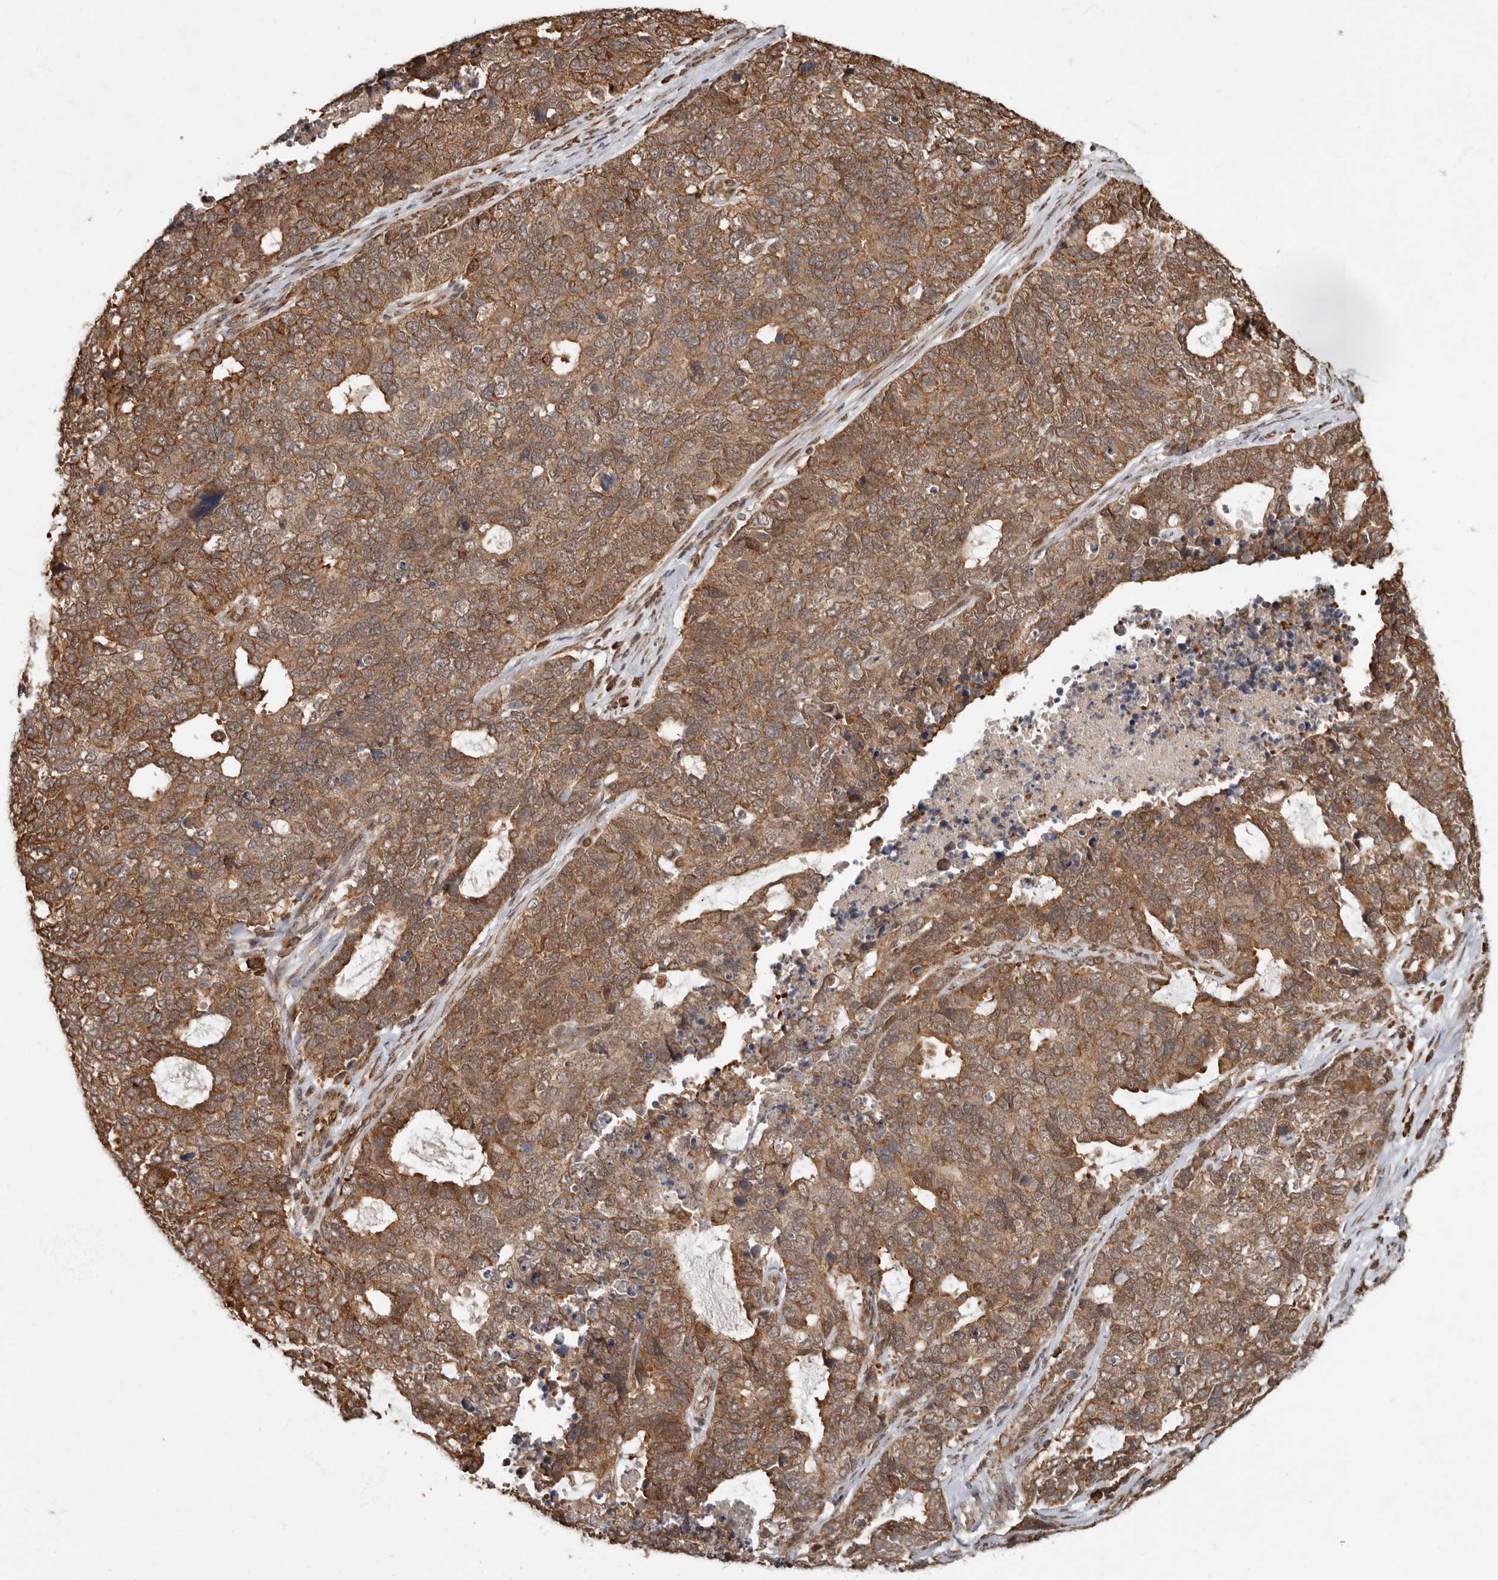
{"staining": {"intensity": "moderate", "quantity": ">75%", "location": "cytoplasmic/membranous,nuclear"}, "tissue": "cervical cancer", "cell_type": "Tumor cells", "image_type": "cancer", "snomed": [{"axis": "morphology", "description": "Squamous cell carcinoma, NOS"}, {"axis": "topography", "description": "Cervix"}], "caption": "Protein positivity by immunohistochemistry exhibits moderate cytoplasmic/membranous and nuclear staining in approximately >75% of tumor cells in cervical cancer (squamous cell carcinoma).", "gene": "LRGUK", "patient": {"sex": "female", "age": 63}}